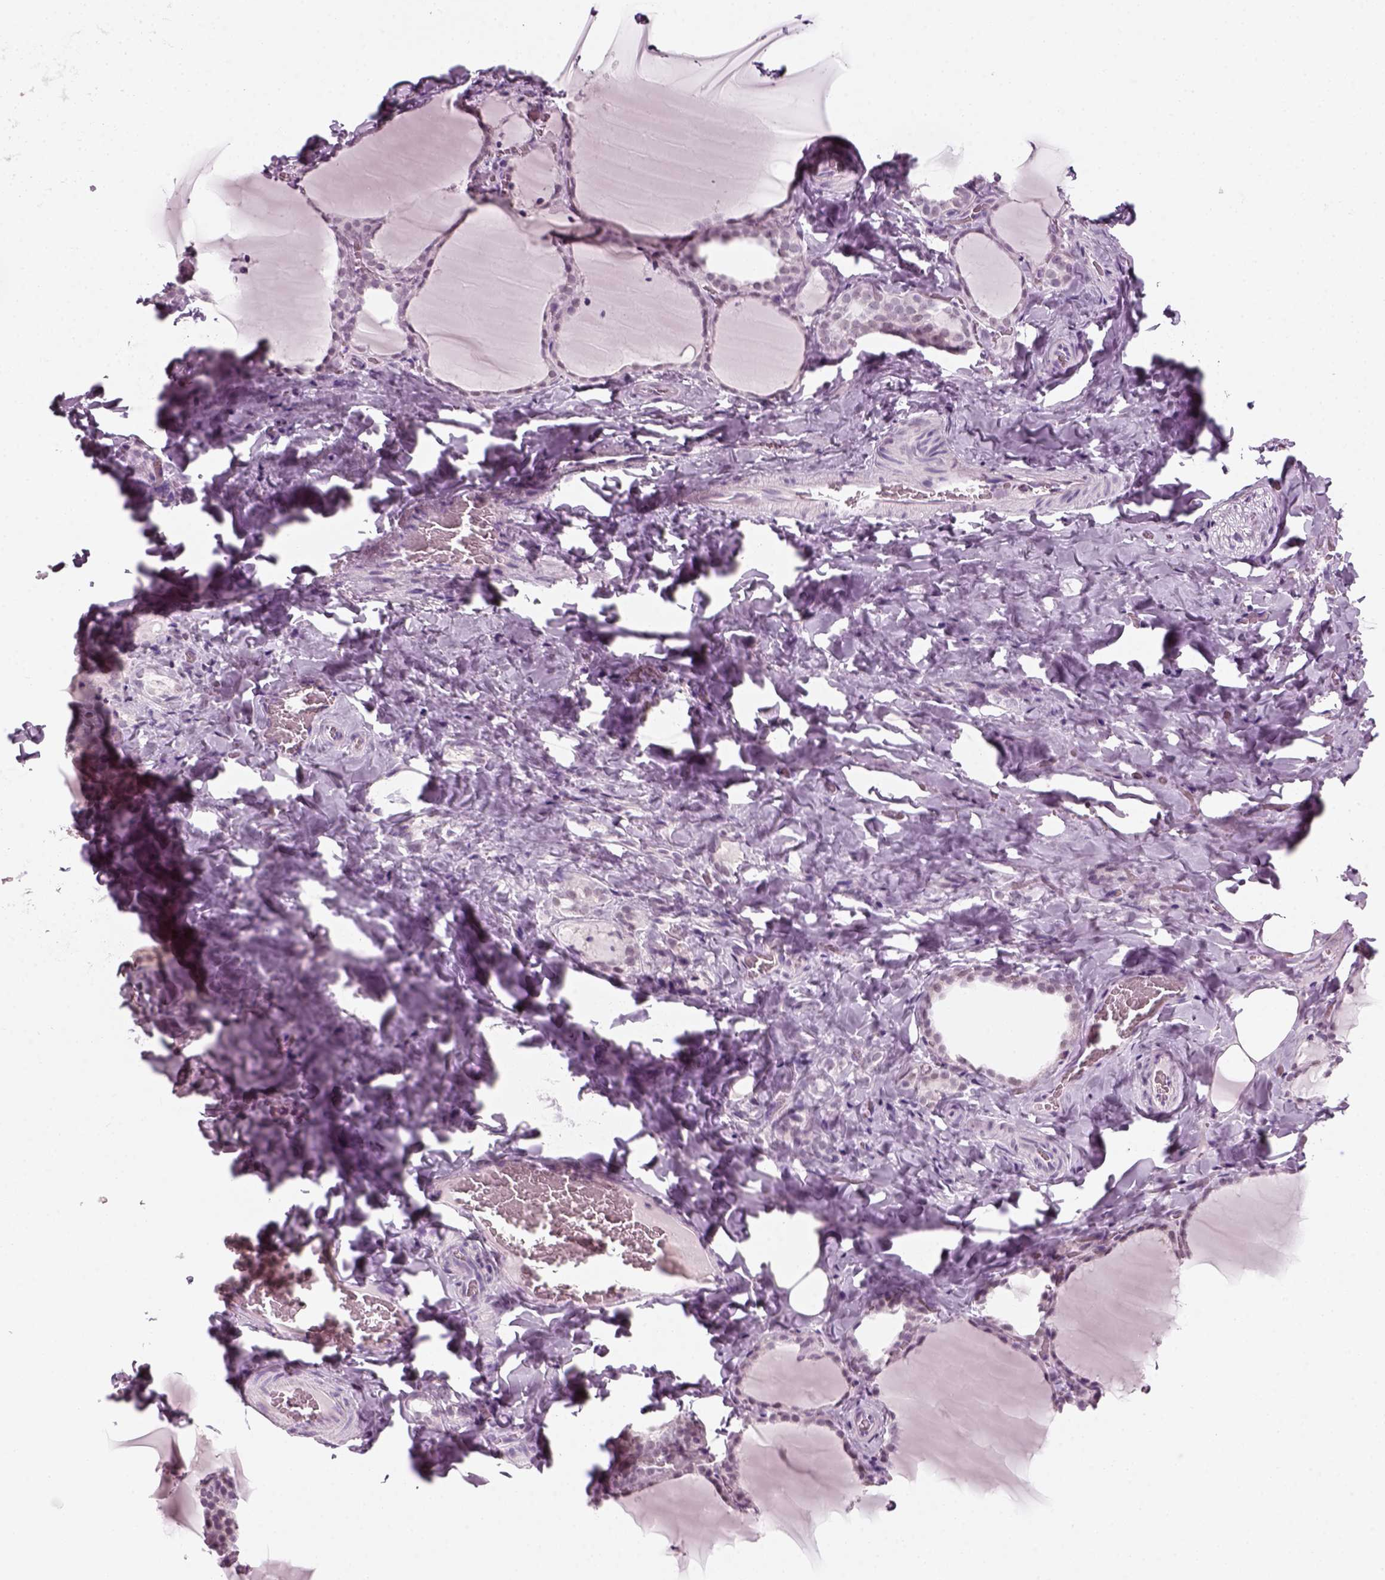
{"staining": {"intensity": "negative", "quantity": "none", "location": "none"}, "tissue": "thyroid gland", "cell_type": "Glandular cells", "image_type": "normal", "snomed": [{"axis": "morphology", "description": "Normal tissue, NOS"}, {"axis": "topography", "description": "Thyroid gland"}], "caption": "This is a histopathology image of IHC staining of normal thyroid gland, which shows no staining in glandular cells. Nuclei are stained in blue.", "gene": "KRT75", "patient": {"sex": "female", "age": 22}}